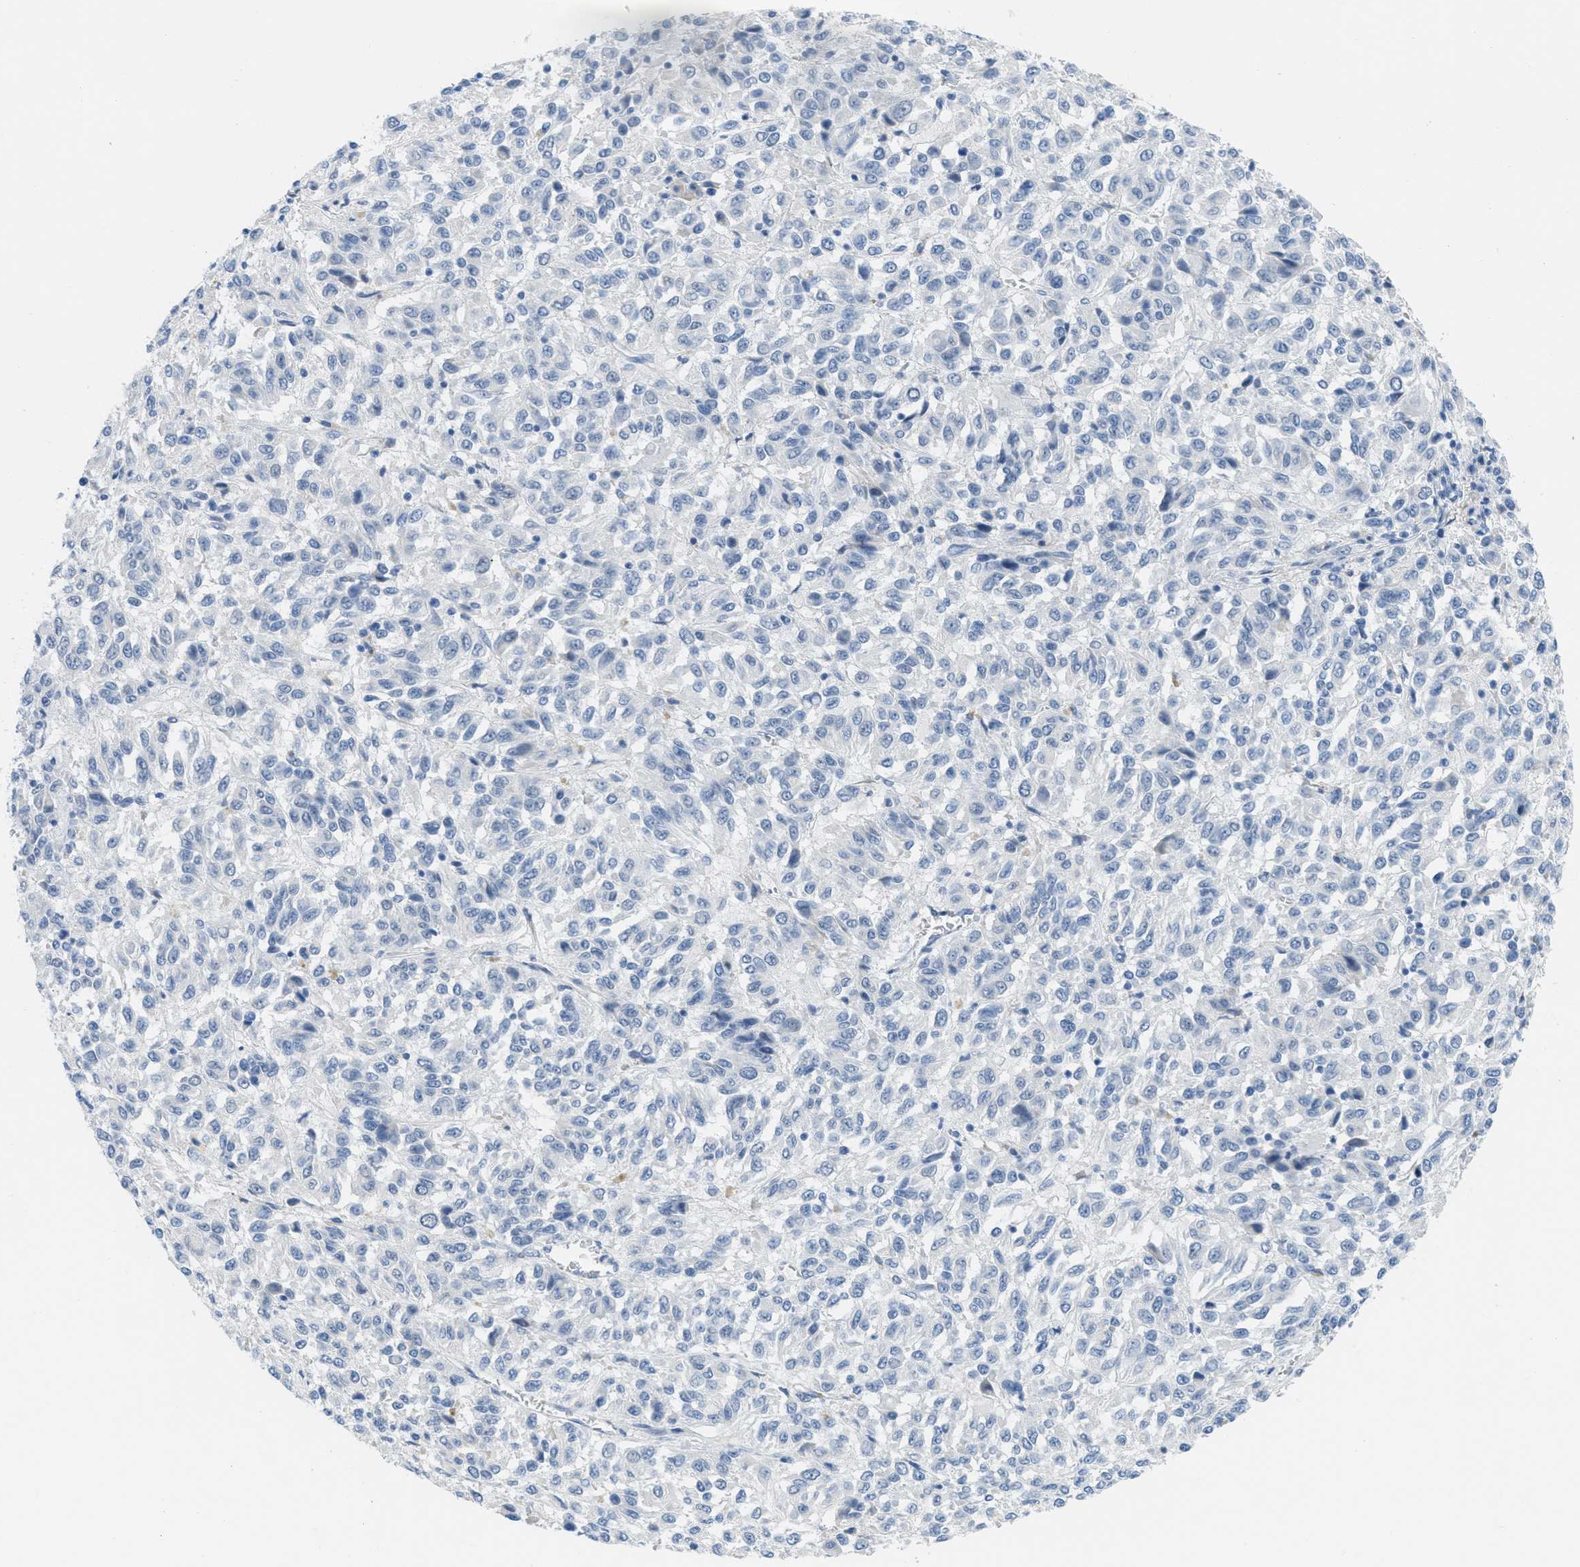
{"staining": {"intensity": "negative", "quantity": "none", "location": "none"}, "tissue": "melanoma", "cell_type": "Tumor cells", "image_type": "cancer", "snomed": [{"axis": "morphology", "description": "Malignant melanoma, Metastatic site"}, {"axis": "topography", "description": "Lung"}], "caption": "High power microscopy photomicrograph of an immunohistochemistry (IHC) micrograph of malignant melanoma (metastatic site), revealing no significant staining in tumor cells.", "gene": "HSF2", "patient": {"sex": "male", "age": 64}}